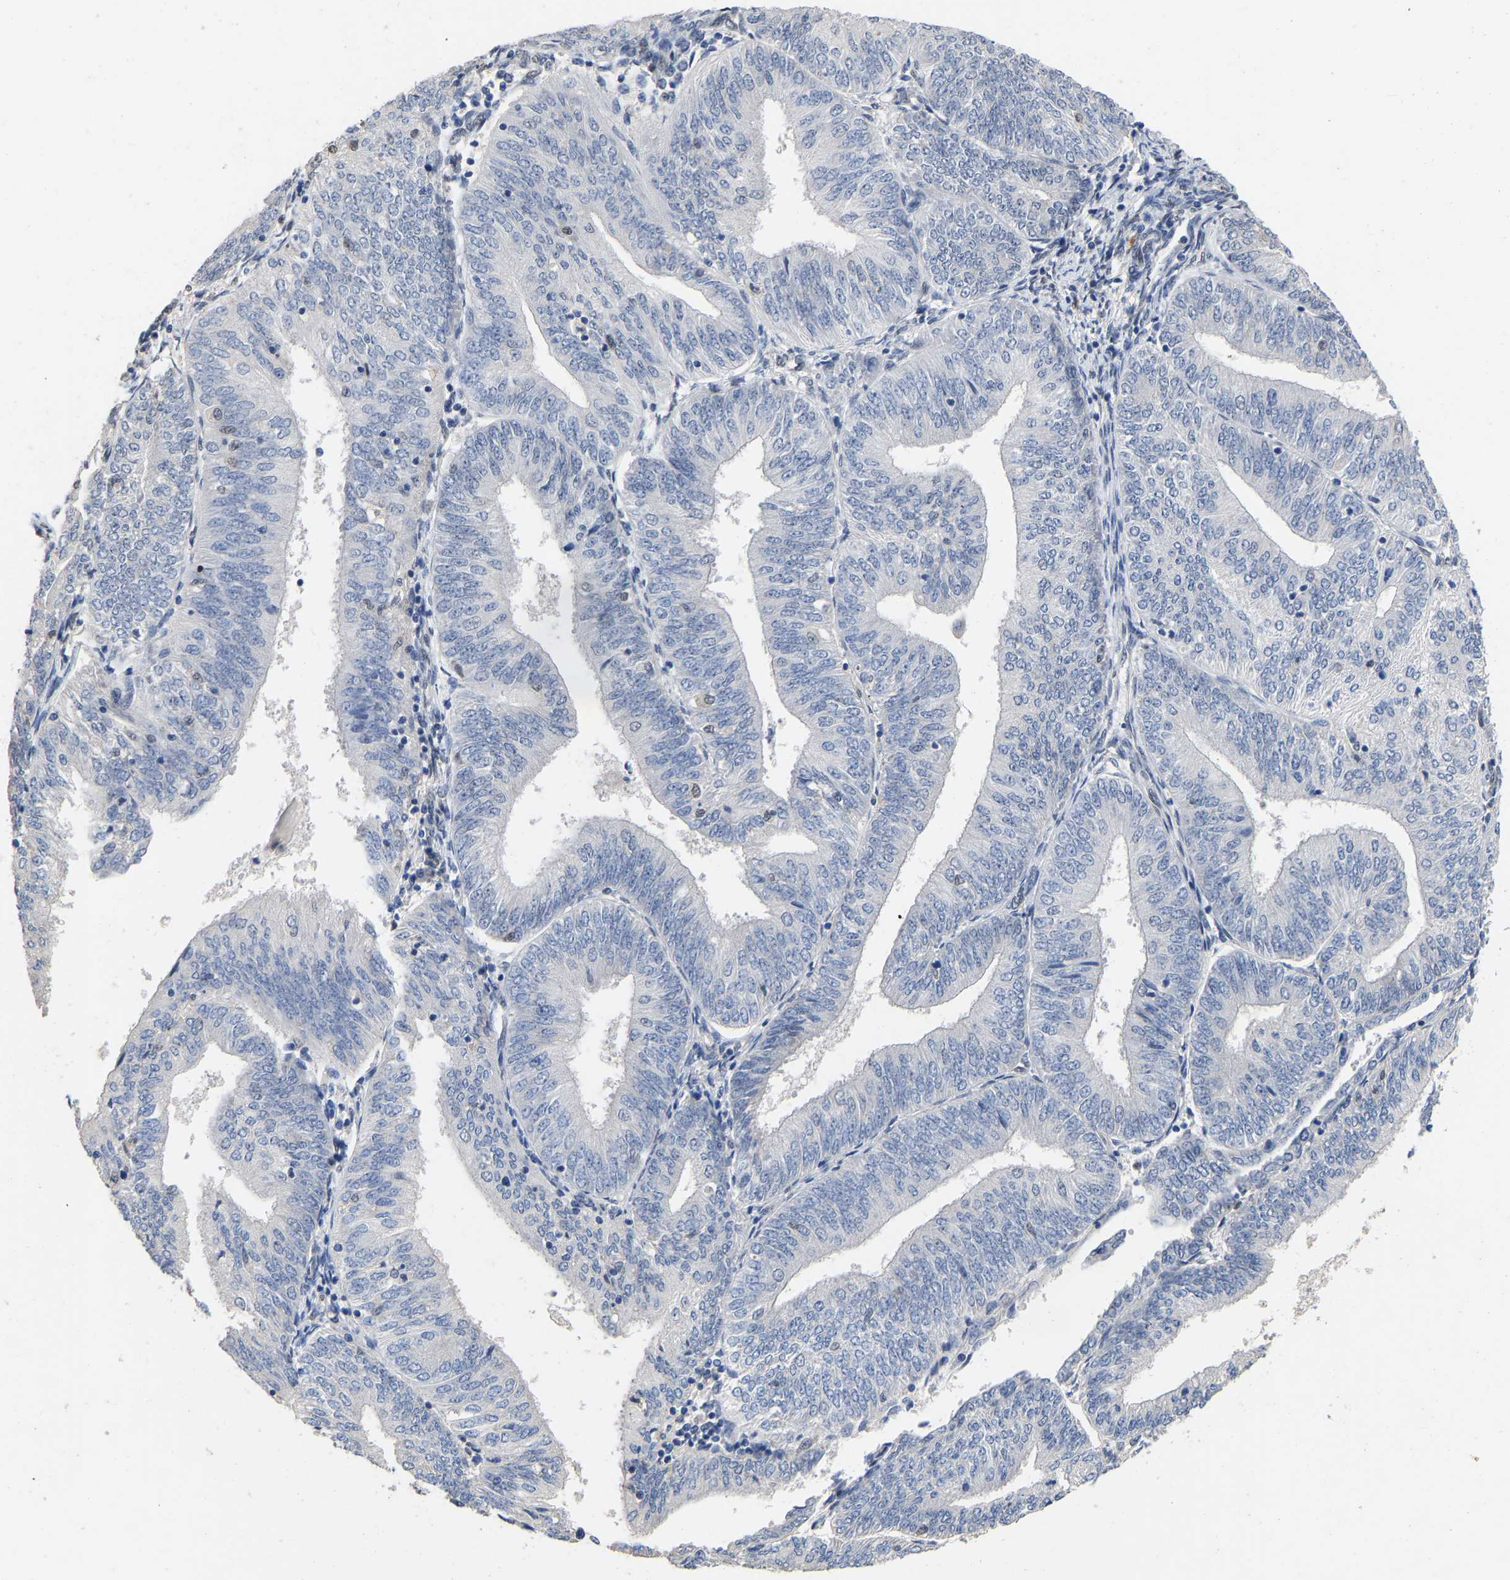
{"staining": {"intensity": "negative", "quantity": "none", "location": "none"}, "tissue": "endometrial cancer", "cell_type": "Tumor cells", "image_type": "cancer", "snomed": [{"axis": "morphology", "description": "Adenocarcinoma, NOS"}, {"axis": "topography", "description": "Endometrium"}], "caption": "There is no significant expression in tumor cells of endometrial cancer. (Brightfield microscopy of DAB (3,3'-diaminobenzidine) immunohistochemistry at high magnification).", "gene": "QKI", "patient": {"sex": "female", "age": 58}}